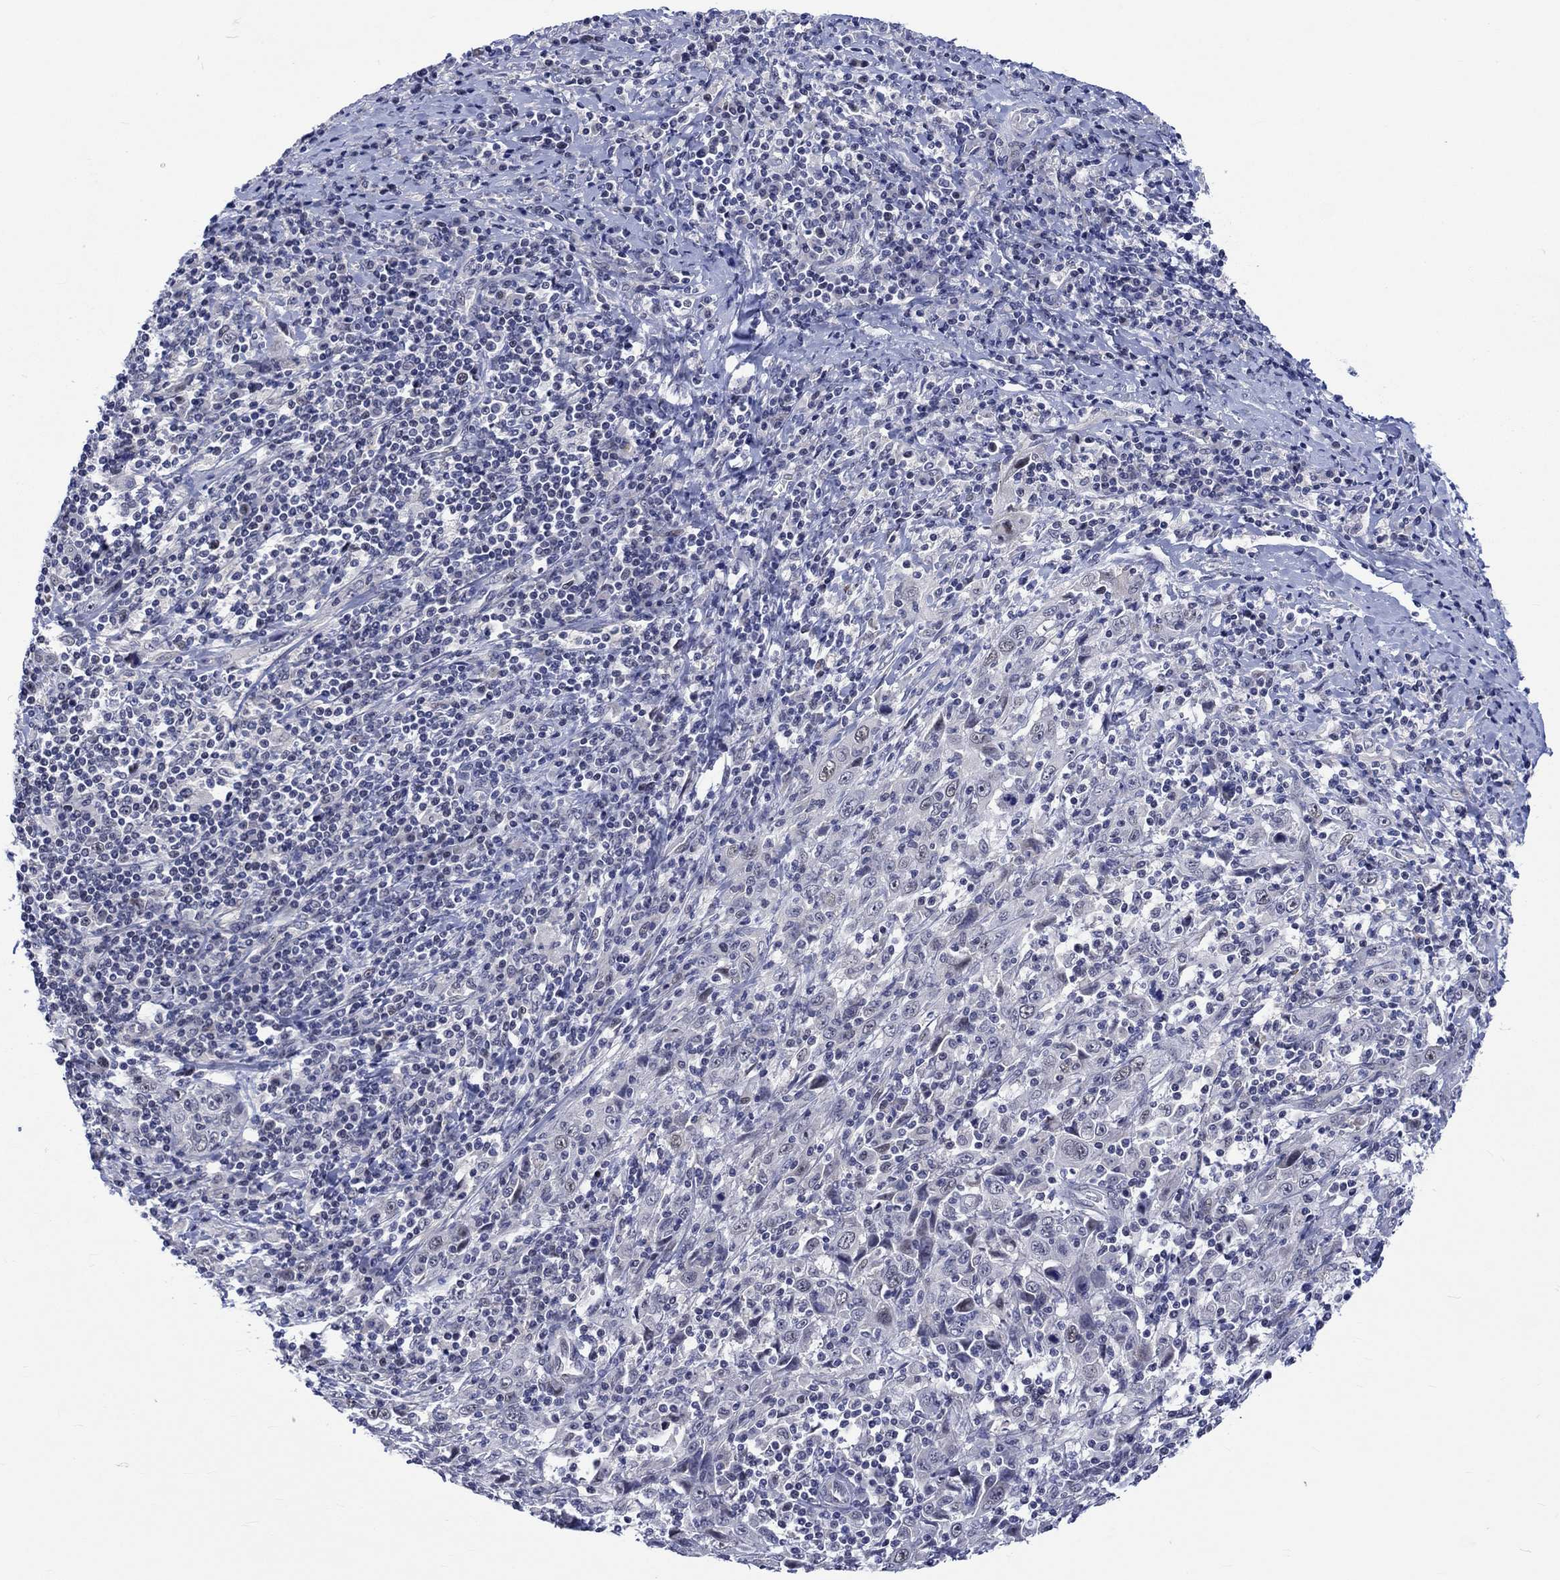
{"staining": {"intensity": "weak", "quantity": "<25%", "location": "nuclear"}, "tissue": "cervical cancer", "cell_type": "Tumor cells", "image_type": "cancer", "snomed": [{"axis": "morphology", "description": "Squamous cell carcinoma, NOS"}, {"axis": "topography", "description": "Cervix"}], "caption": "Tumor cells are negative for protein expression in human squamous cell carcinoma (cervical).", "gene": "E2F8", "patient": {"sex": "female", "age": 46}}